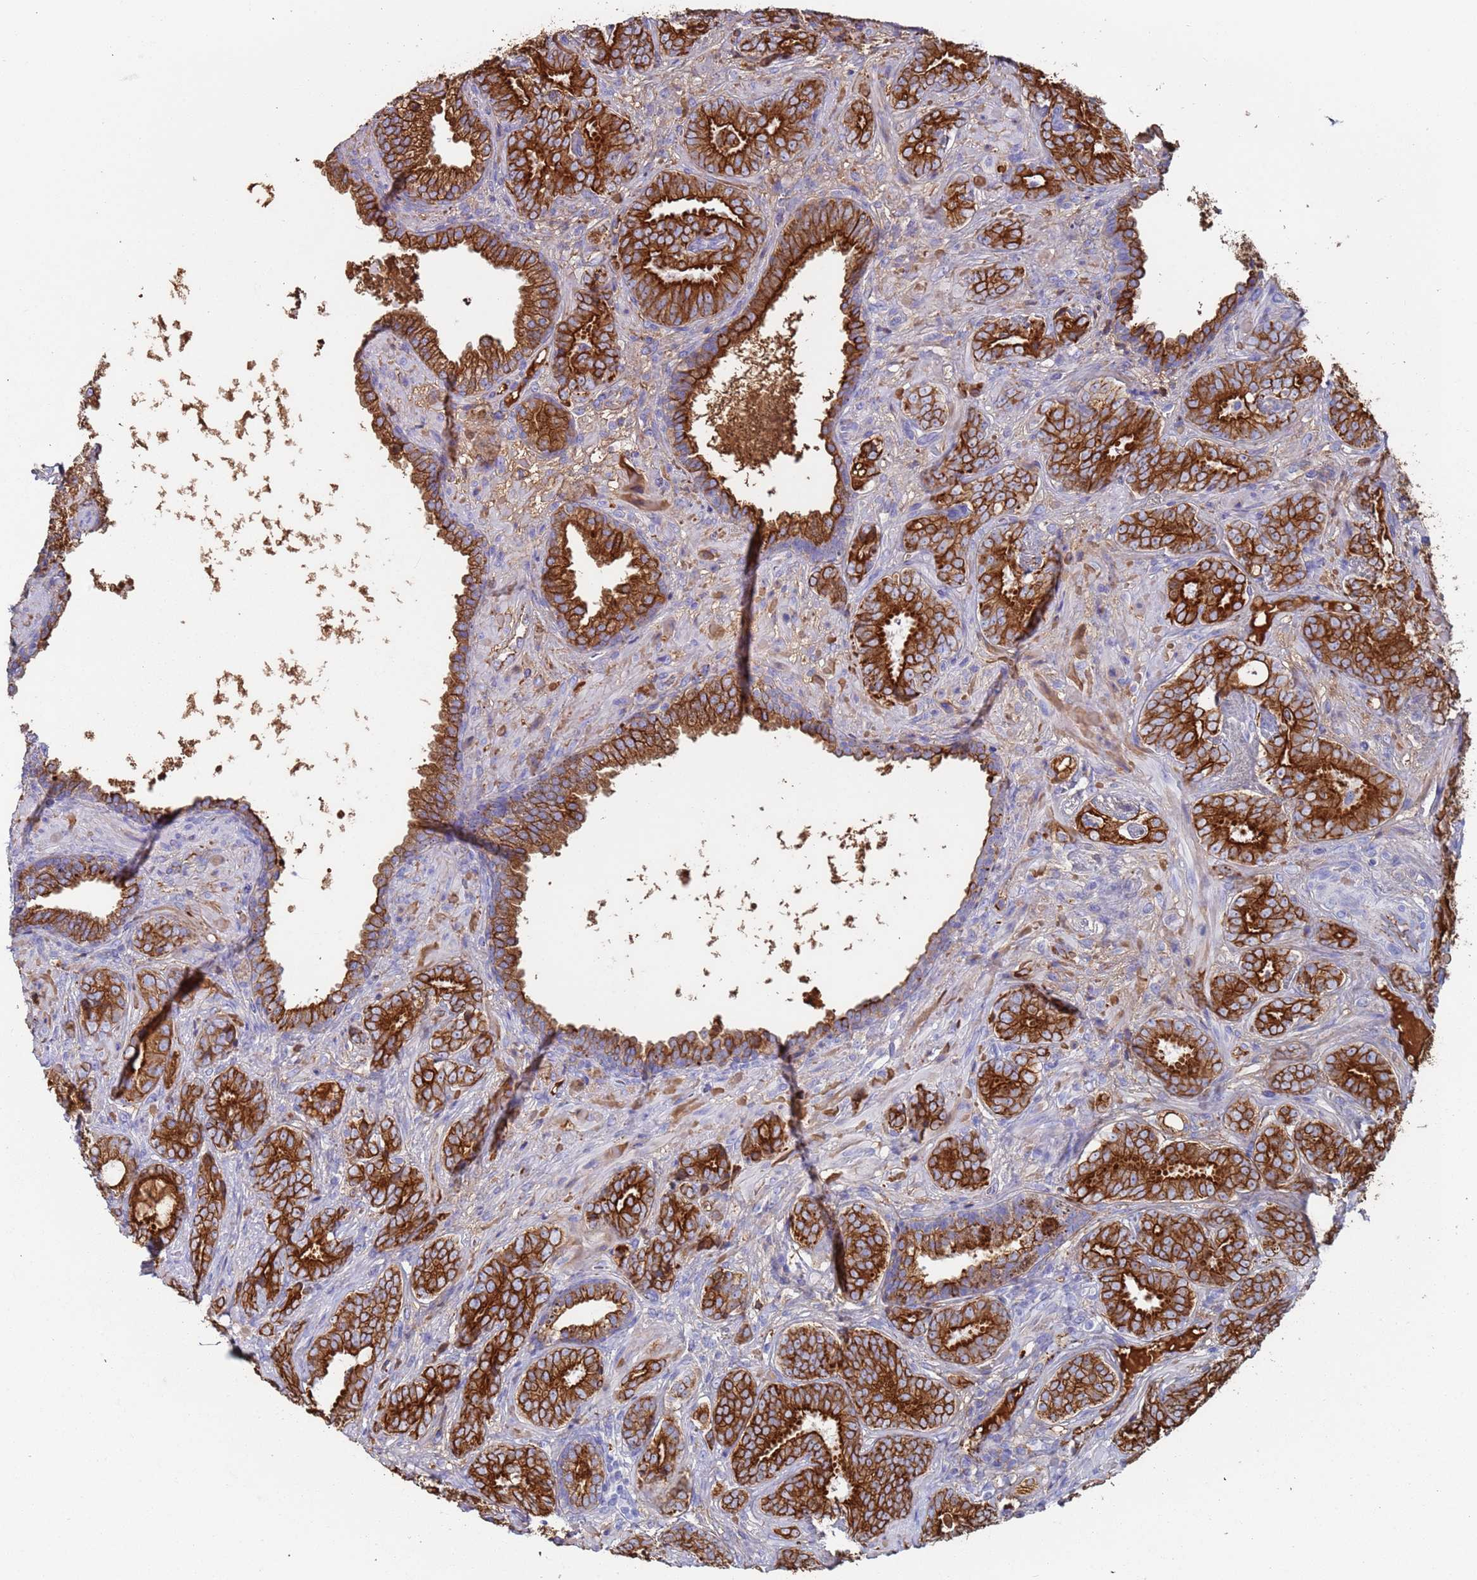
{"staining": {"intensity": "strong", "quantity": ">75%", "location": "cytoplasmic/membranous"}, "tissue": "prostate cancer", "cell_type": "Tumor cells", "image_type": "cancer", "snomed": [{"axis": "morphology", "description": "Adenocarcinoma, High grade"}, {"axis": "topography", "description": "Prostate"}], "caption": "There is high levels of strong cytoplasmic/membranous expression in tumor cells of prostate high-grade adenocarcinoma, as demonstrated by immunohistochemical staining (brown color).", "gene": "CYSLTR2", "patient": {"sex": "male", "age": 71}}